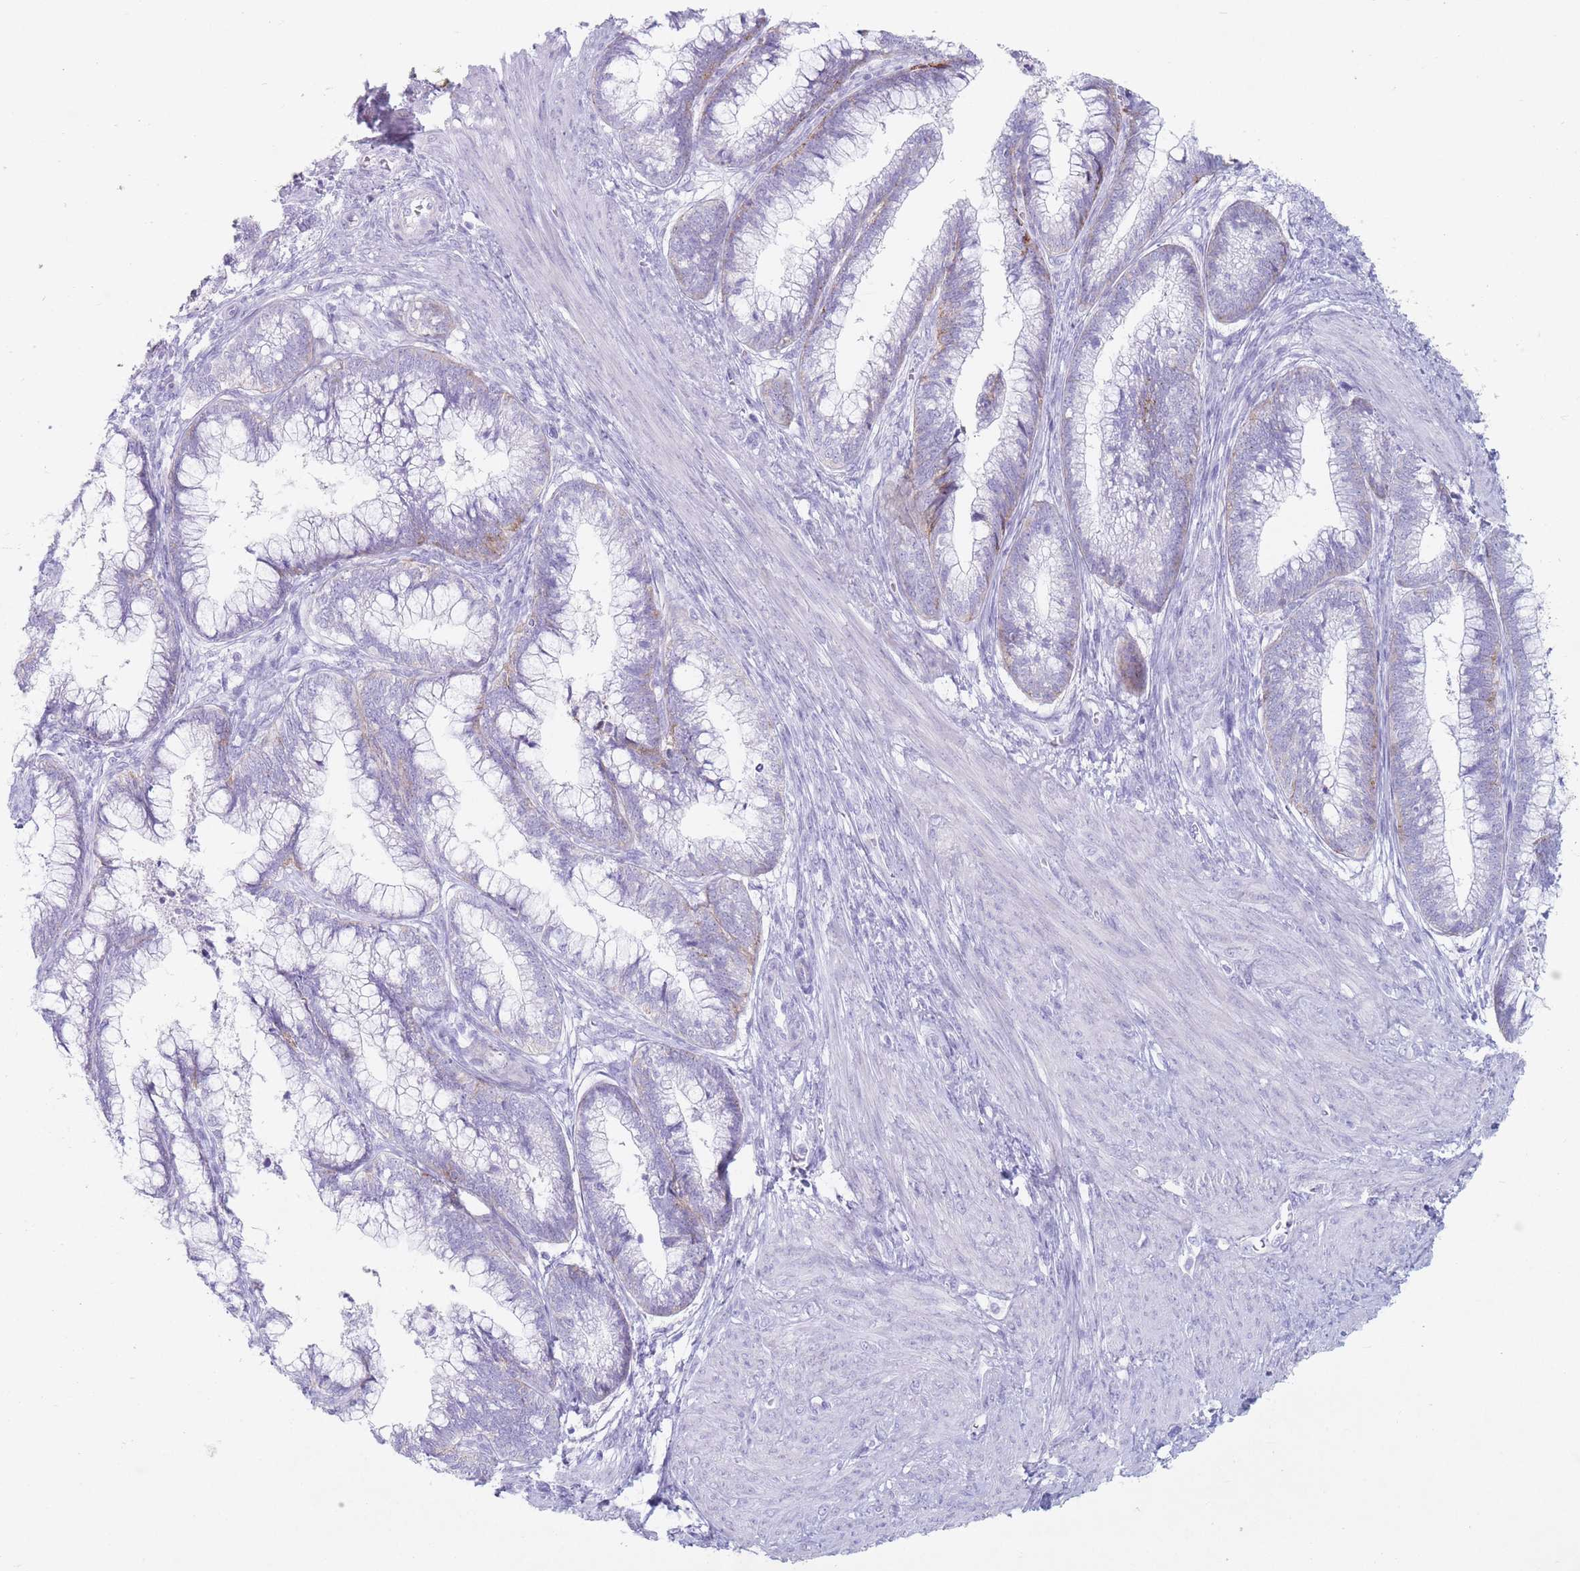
{"staining": {"intensity": "moderate", "quantity": "<25%", "location": "cytoplasmic/membranous"}, "tissue": "cervical cancer", "cell_type": "Tumor cells", "image_type": "cancer", "snomed": [{"axis": "morphology", "description": "Adenocarcinoma, NOS"}, {"axis": "topography", "description": "Cervix"}], "caption": "Protein expression analysis of human cervical cancer reveals moderate cytoplasmic/membranous expression in approximately <25% of tumor cells.", "gene": "ST3GAL5", "patient": {"sex": "female", "age": 44}}